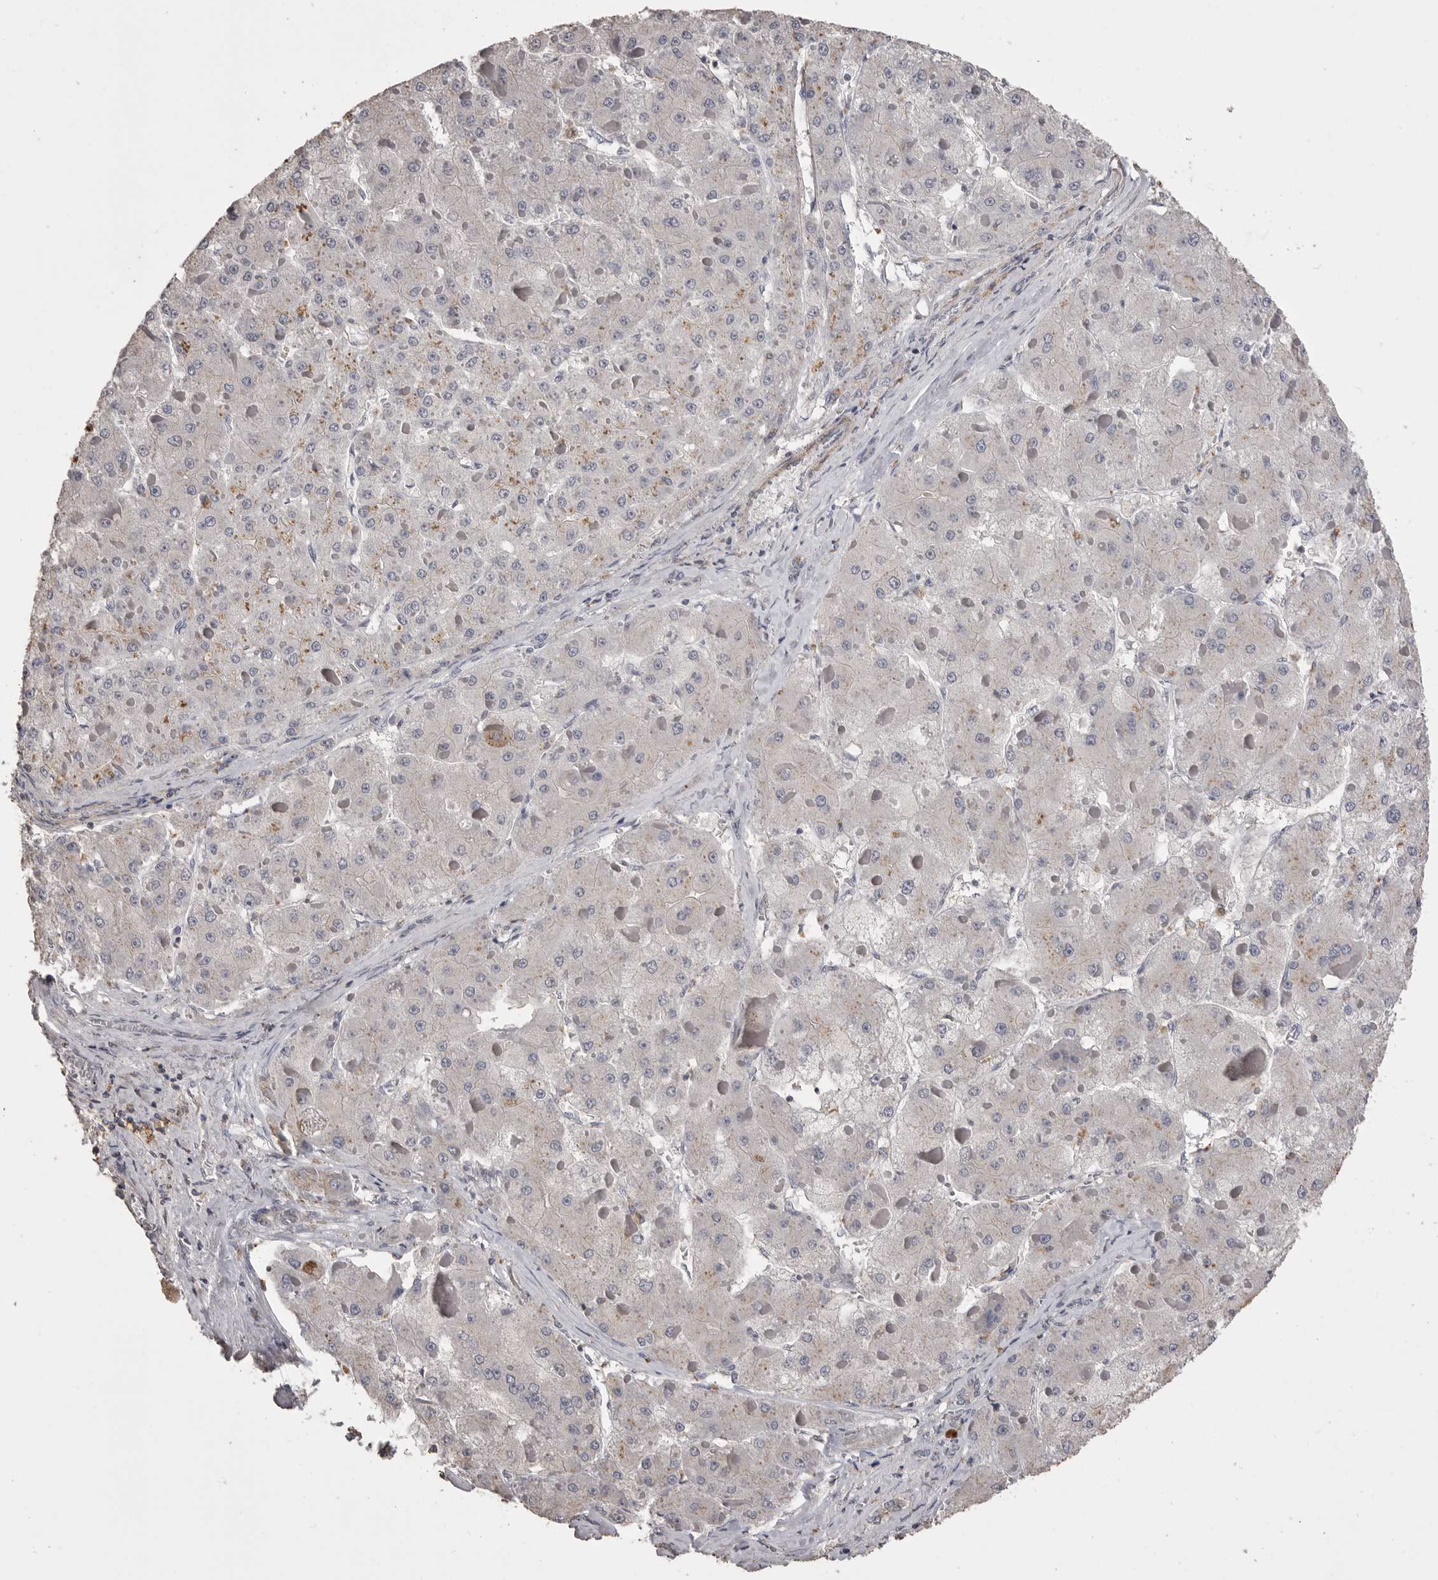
{"staining": {"intensity": "weak", "quantity": "25%-75%", "location": "cytoplasmic/membranous"}, "tissue": "liver cancer", "cell_type": "Tumor cells", "image_type": "cancer", "snomed": [{"axis": "morphology", "description": "Carcinoma, Hepatocellular, NOS"}, {"axis": "topography", "description": "Liver"}], "caption": "Protein analysis of liver cancer (hepatocellular carcinoma) tissue exhibits weak cytoplasmic/membranous positivity in about 25%-75% of tumor cells.", "gene": "MMP7", "patient": {"sex": "female", "age": 73}}